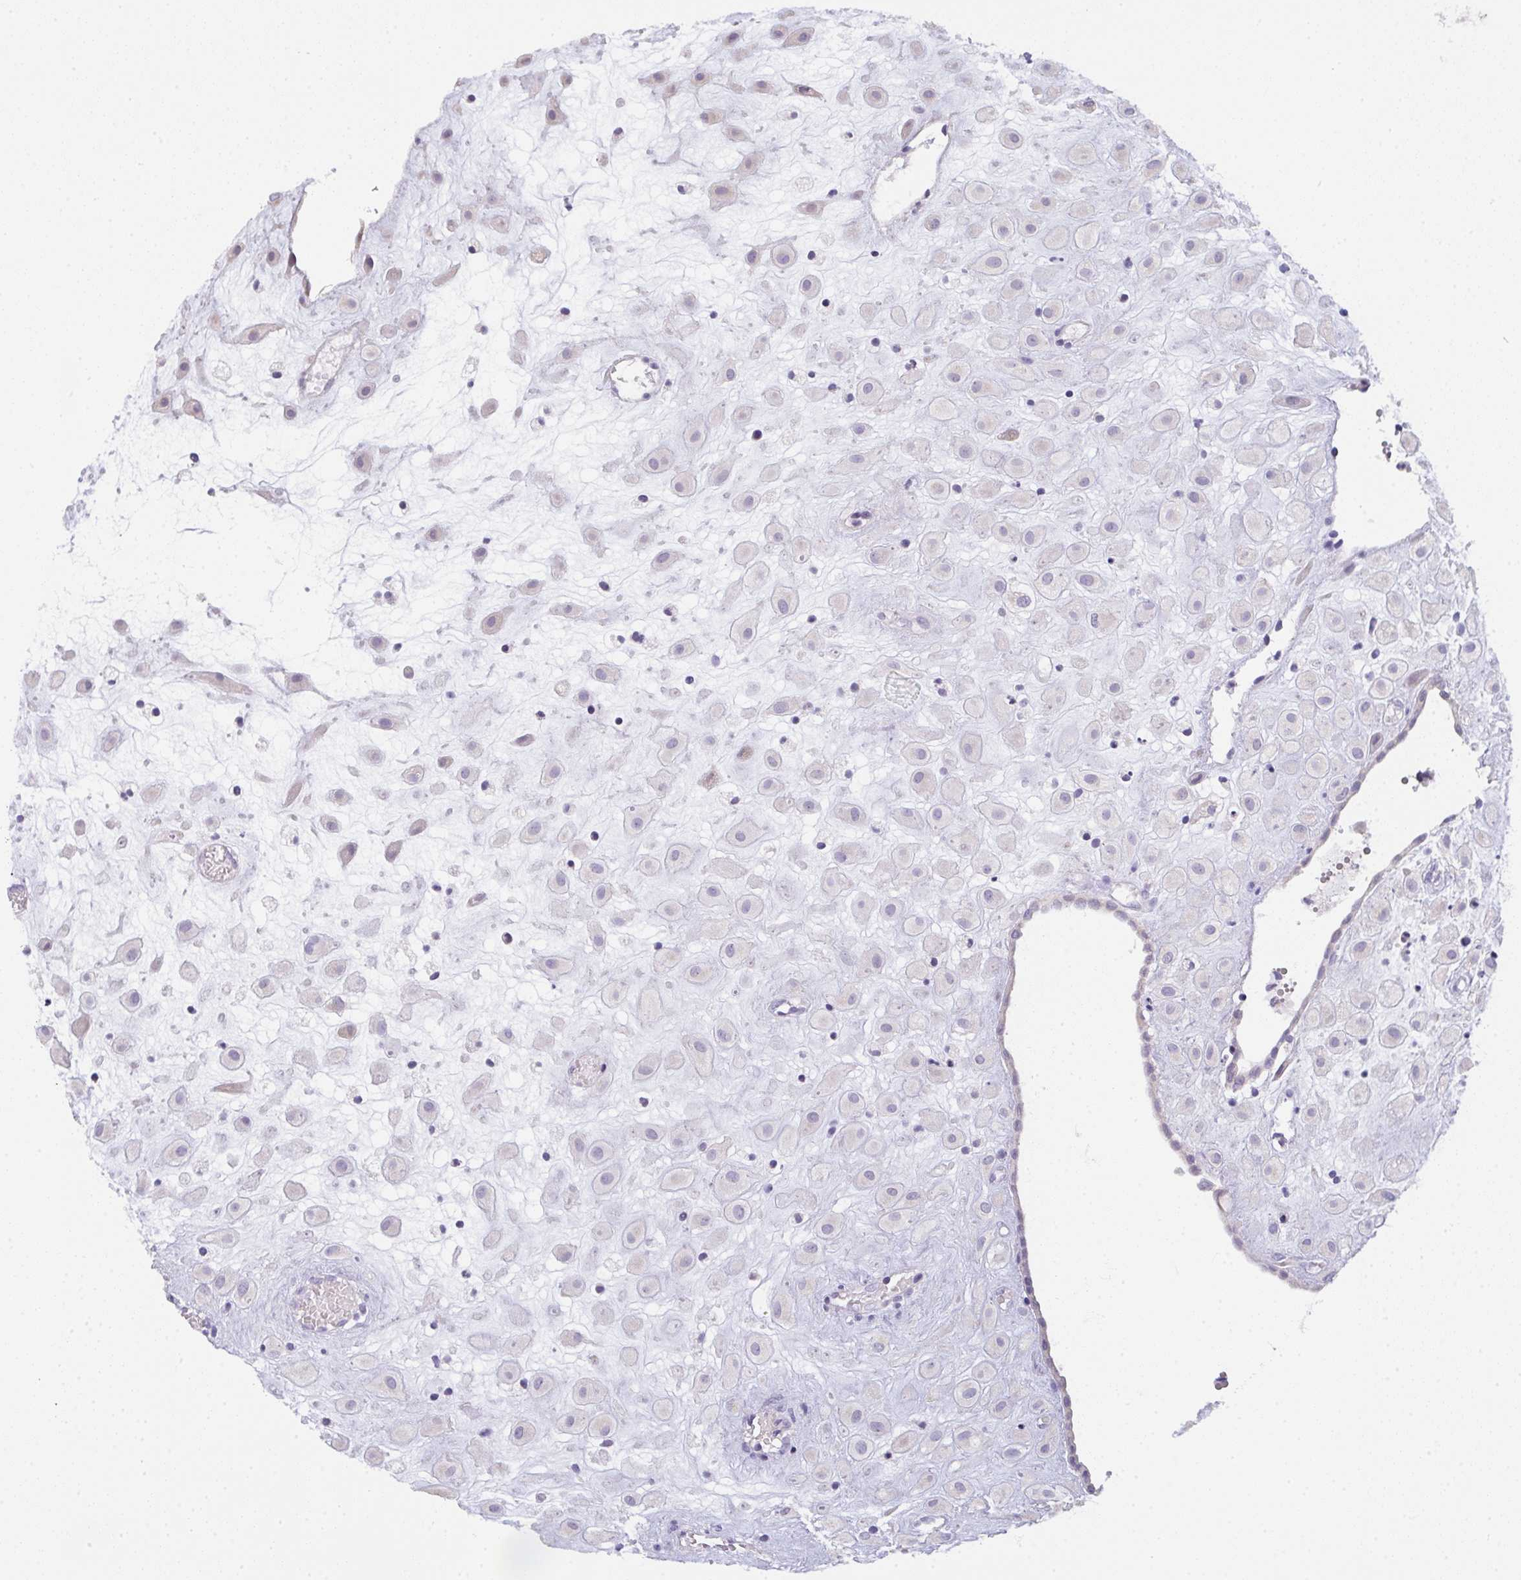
{"staining": {"intensity": "negative", "quantity": "none", "location": "none"}, "tissue": "placenta", "cell_type": "Decidual cells", "image_type": "normal", "snomed": [{"axis": "morphology", "description": "Normal tissue, NOS"}, {"axis": "topography", "description": "Placenta"}], "caption": "DAB immunohistochemical staining of benign human placenta shows no significant expression in decidual cells.", "gene": "CACNA1S", "patient": {"sex": "female", "age": 24}}